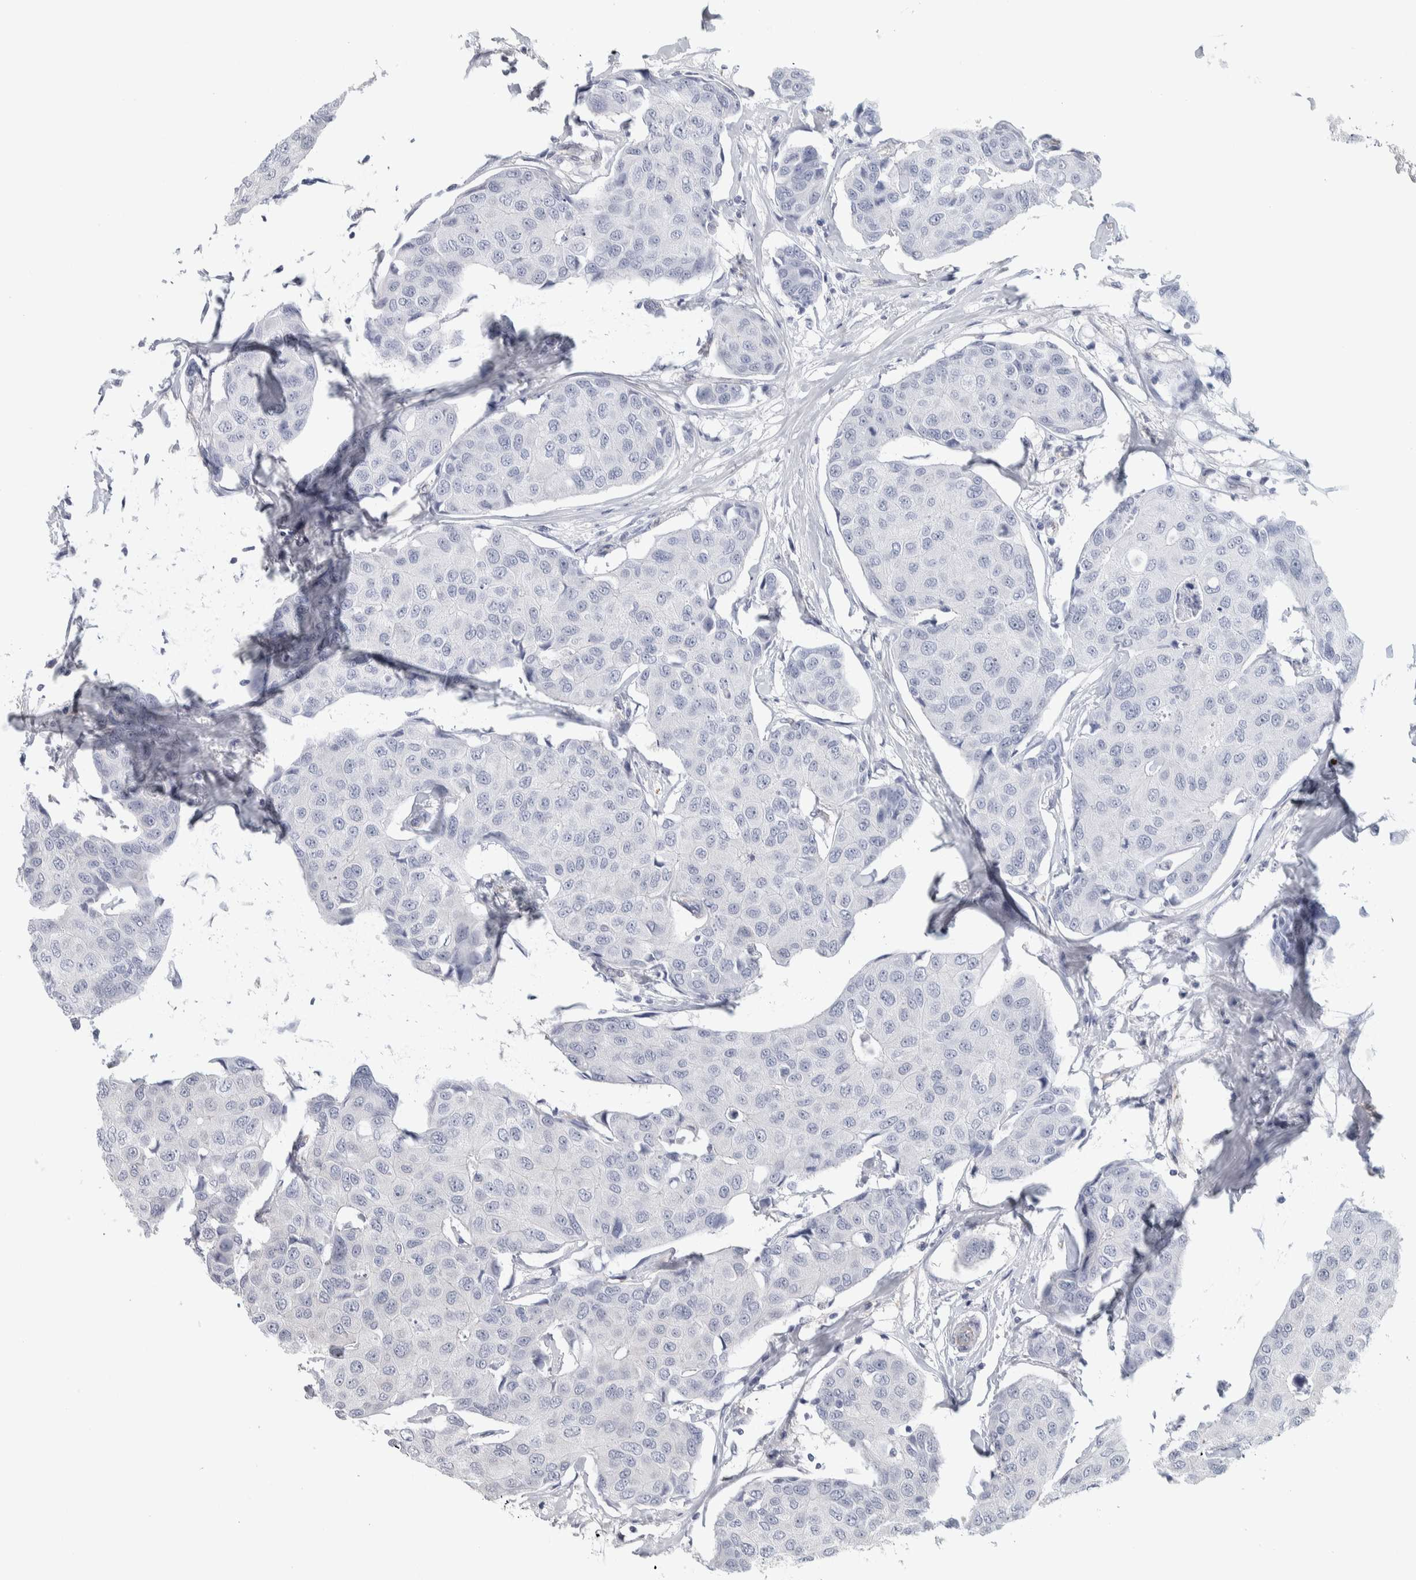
{"staining": {"intensity": "negative", "quantity": "none", "location": "none"}, "tissue": "breast cancer", "cell_type": "Tumor cells", "image_type": "cancer", "snomed": [{"axis": "morphology", "description": "Duct carcinoma"}, {"axis": "topography", "description": "Breast"}], "caption": "The IHC micrograph has no significant expression in tumor cells of invasive ductal carcinoma (breast) tissue.", "gene": "ZNF862", "patient": {"sex": "female", "age": 80}}